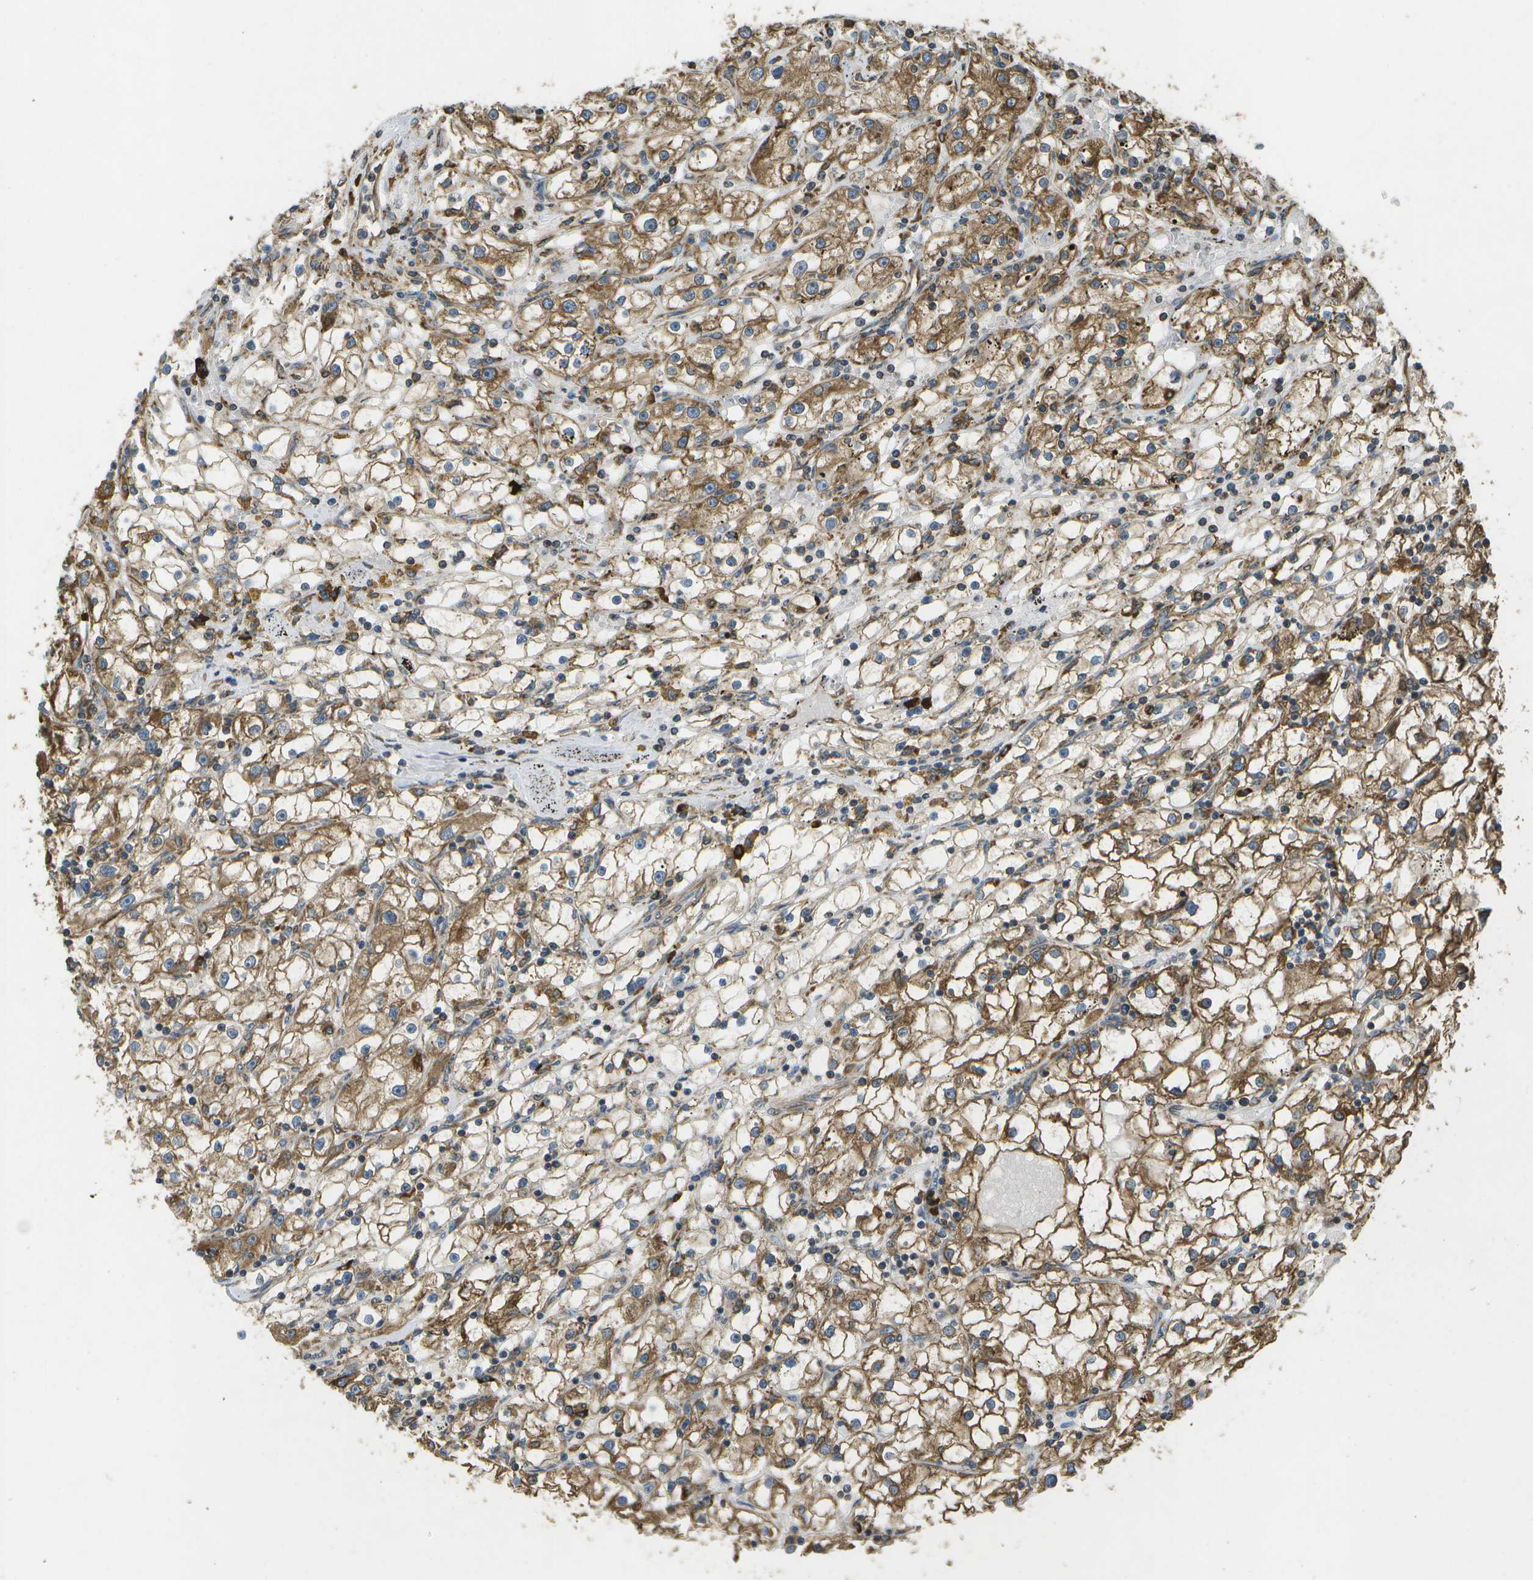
{"staining": {"intensity": "moderate", "quantity": ">75%", "location": "cytoplasmic/membranous"}, "tissue": "renal cancer", "cell_type": "Tumor cells", "image_type": "cancer", "snomed": [{"axis": "morphology", "description": "Adenocarcinoma, NOS"}, {"axis": "topography", "description": "Kidney"}], "caption": "Renal cancer (adenocarcinoma) stained for a protein (brown) shows moderate cytoplasmic/membranous positive expression in approximately >75% of tumor cells.", "gene": "PDIA4", "patient": {"sex": "male", "age": 56}}